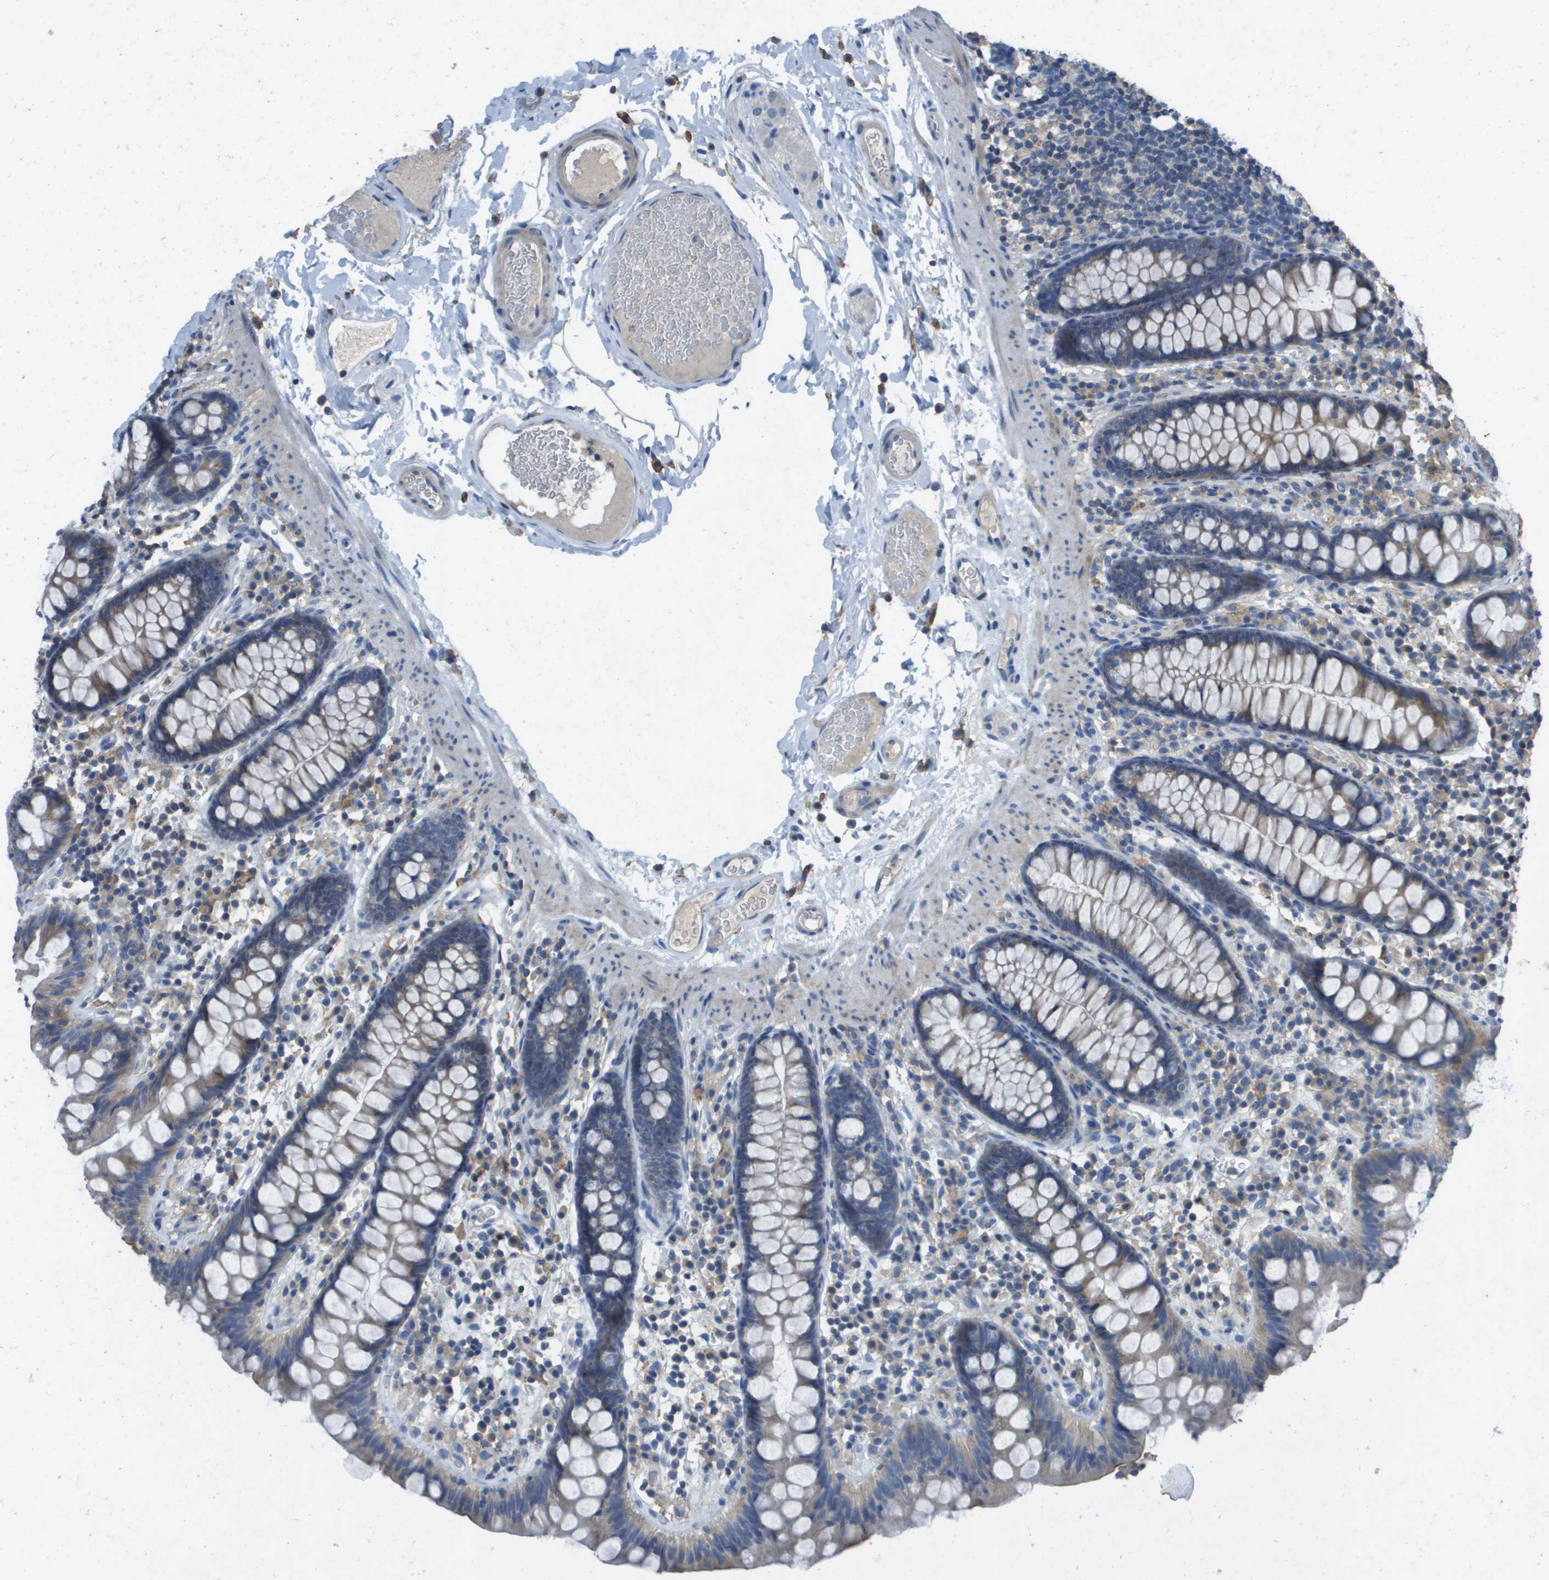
{"staining": {"intensity": "negative", "quantity": "none", "location": "none"}, "tissue": "colon", "cell_type": "Endothelial cells", "image_type": "normal", "snomed": [{"axis": "morphology", "description": "Normal tissue, NOS"}, {"axis": "topography", "description": "Colon"}], "caption": "DAB immunohistochemical staining of unremarkable colon shows no significant positivity in endothelial cells.", "gene": "CLCA4", "patient": {"sex": "female", "age": 80}}